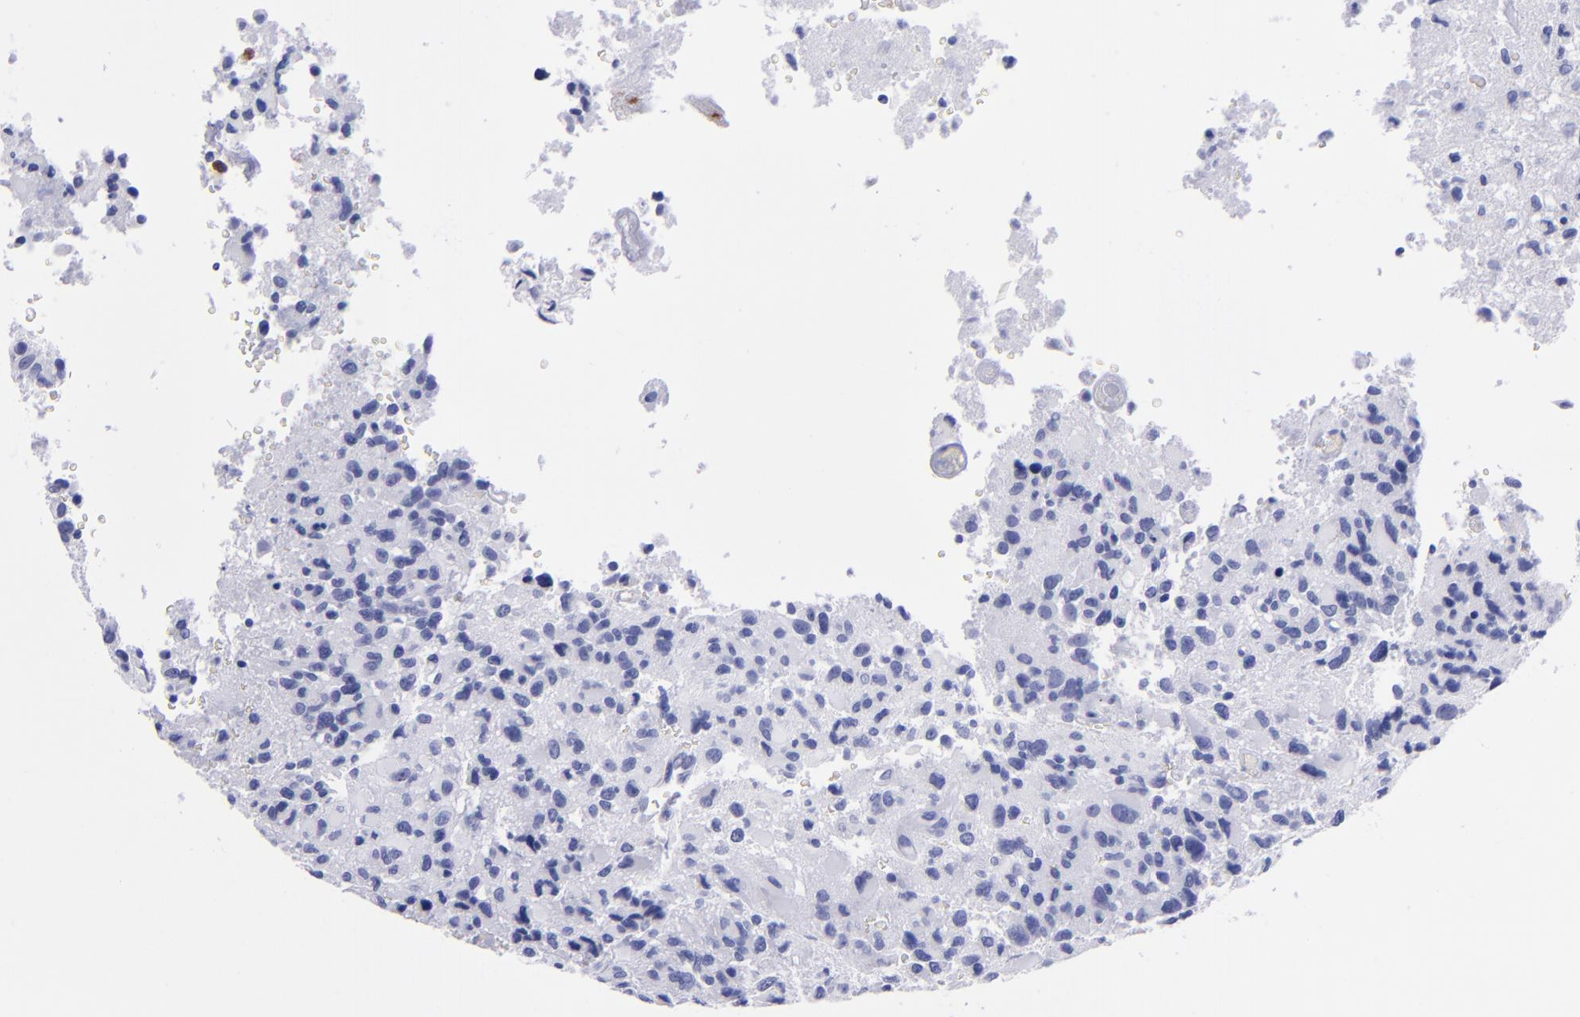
{"staining": {"intensity": "negative", "quantity": "none", "location": "none"}, "tissue": "glioma", "cell_type": "Tumor cells", "image_type": "cancer", "snomed": [{"axis": "morphology", "description": "Glioma, malignant, High grade"}, {"axis": "topography", "description": "Brain"}], "caption": "A high-resolution micrograph shows IHC staining of malignant high-grade glioma, which exhibits no significant expression in tumor cells.", "gene": "CR1", "patient": {"sex": "male", "age": 69}}